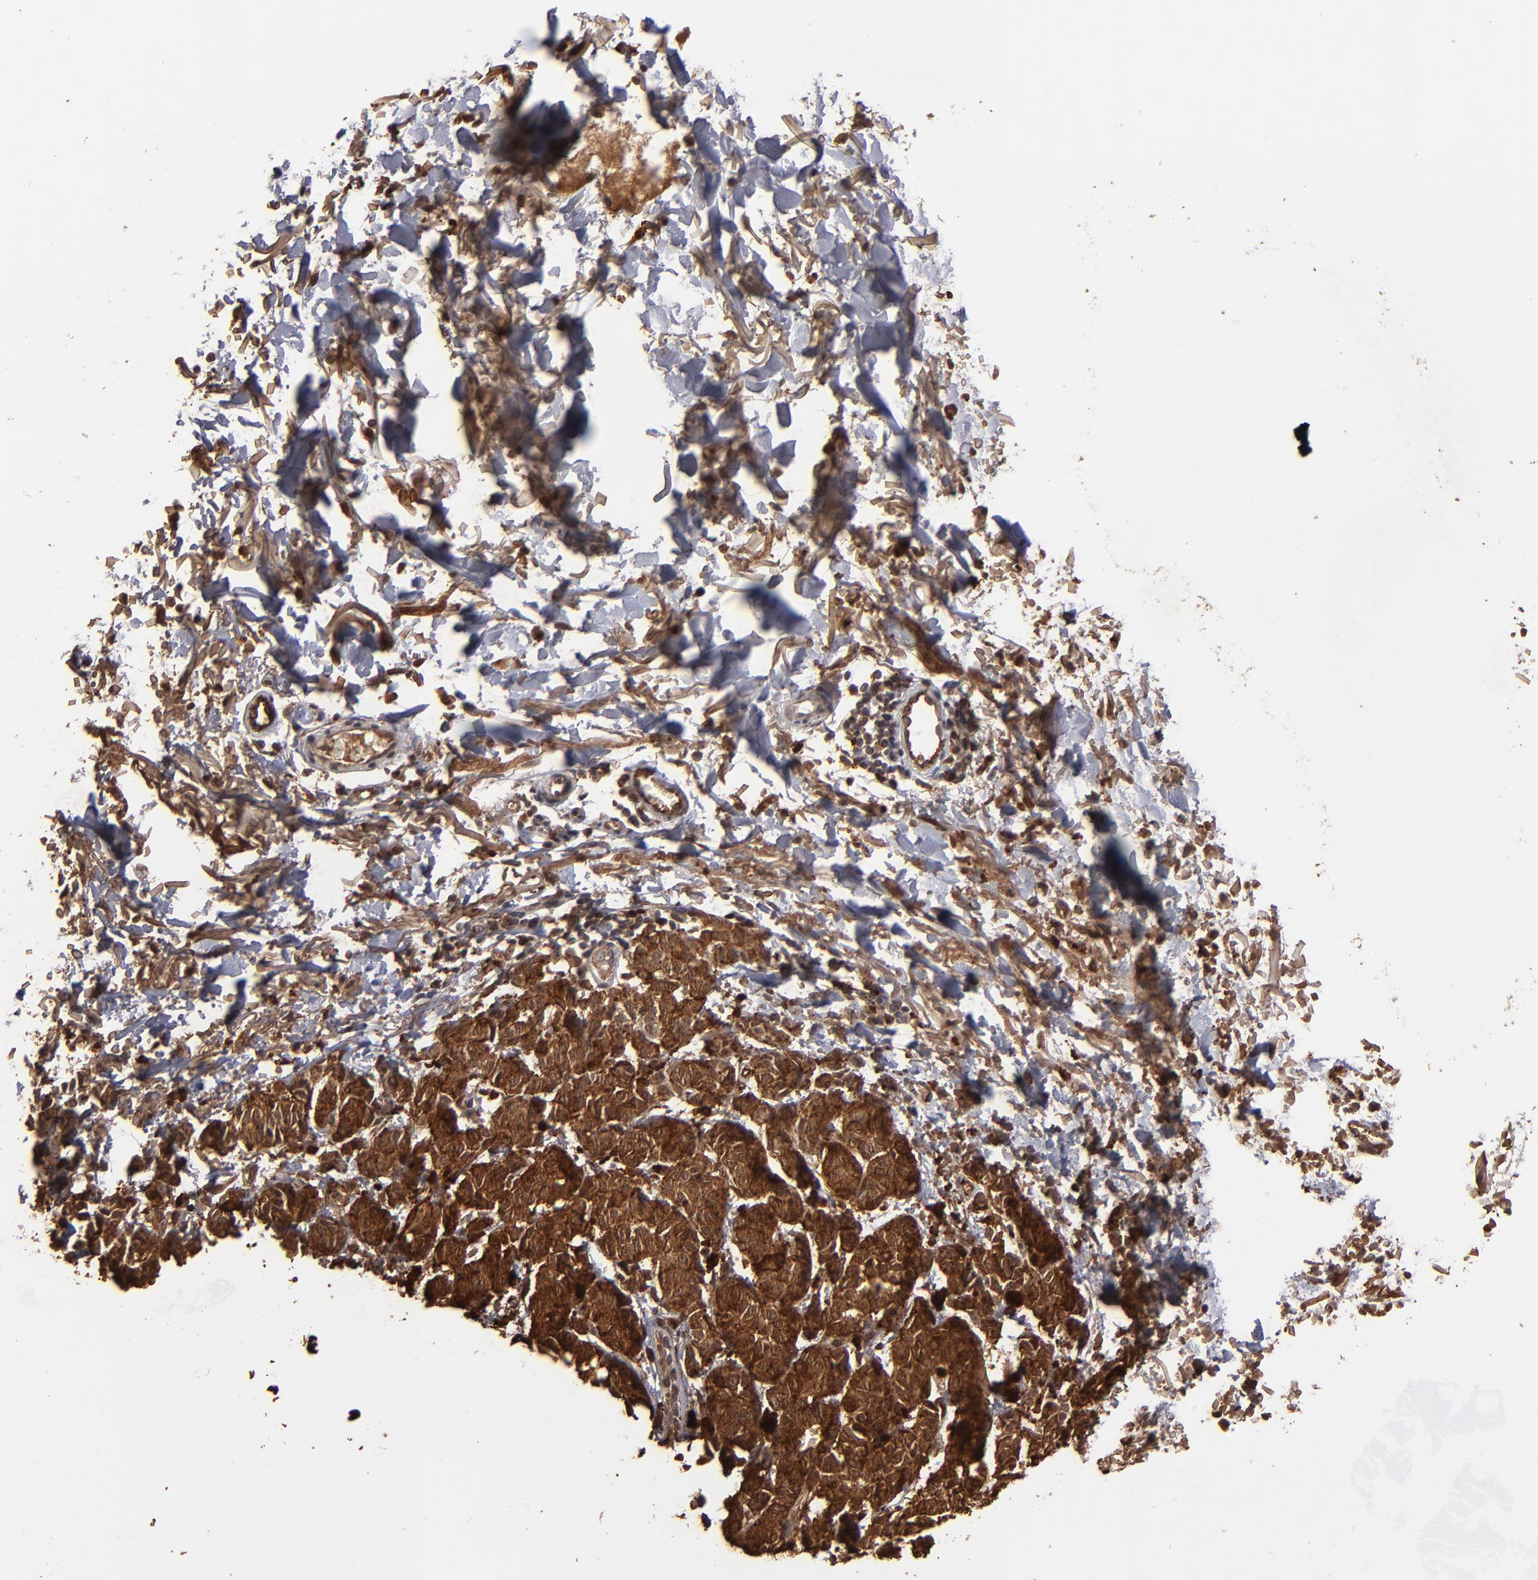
{"staining": {"intensity": "strong", "quantity": ">75%", "location": "cytoplasmic/membranous"}, "tissue": "melanoma", "cell_type": "Tumor cells", "image_type": "cancer", "snomed": [{"axis": "morphology", "description": "Malignant melanoma, NOS"}, {"axis": "topography", "description": "Skin"}], "caption": "Immunohistochemical staining of malignant melanoma displays strong cytoplasmic/membranous protein expression in approximately >75% of tumor cells.", "gene": "TENM1", "patient": {"sex": "male", "age": 76}}